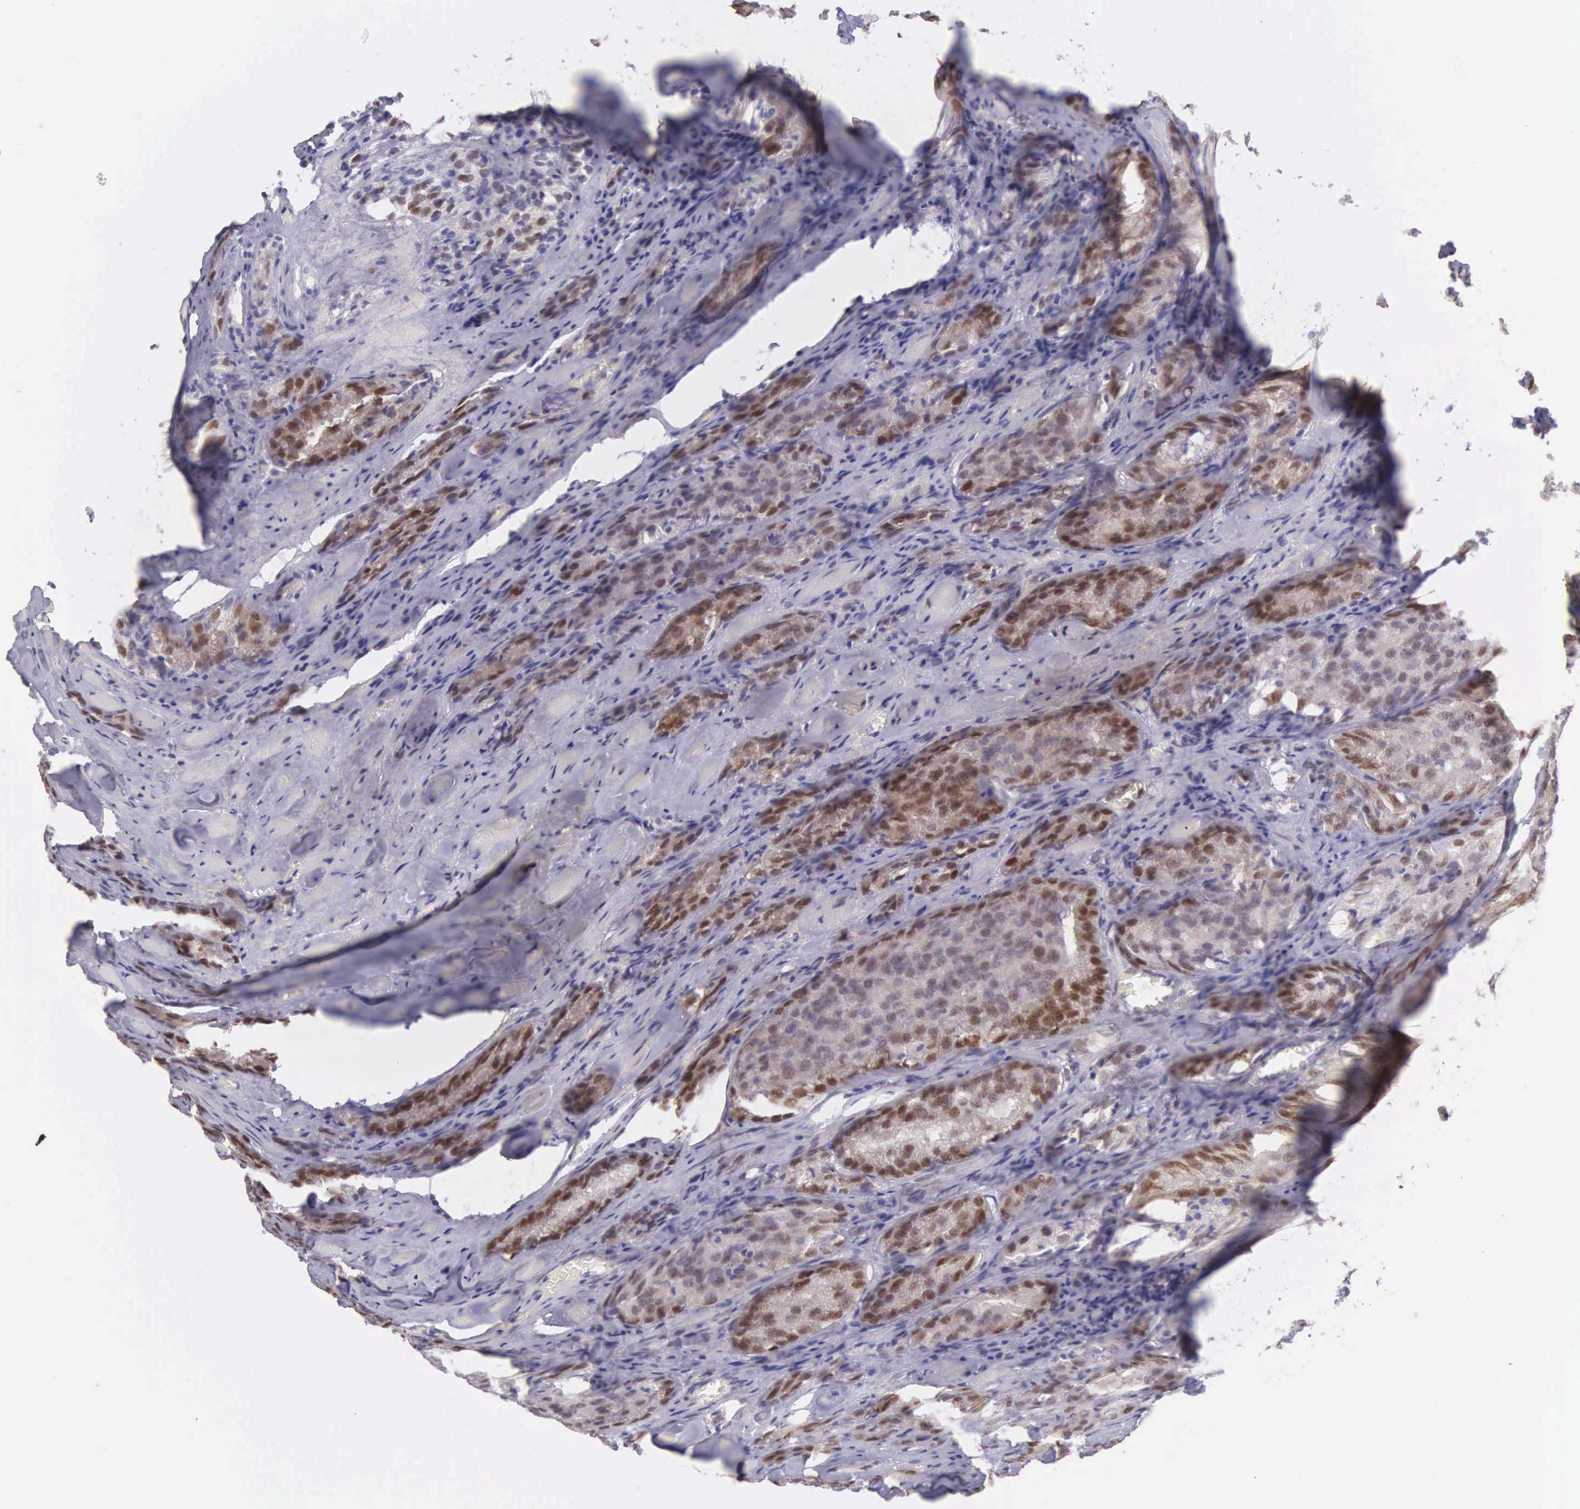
{"staining": {"intensity": "moderate", "quantity": "25%-75%", "location": "nuclear"}, "tissue": "prostate cancer", "cell_type": "Tumor cells", "image_type": "cancer", "snomed": [{"axis": "morphology", "description": "Adenocarcinoma, Medium grade"}, {"axis": "topography", "description": "Prostate"}], "caption": "Moderate nuclear protein expression is identified in about 25%-75% of tumor cells in prostate adenocarcinoma (medium-grade).", "gene": "CCDC117", "patient": {"sex": "male", "age": 60}}